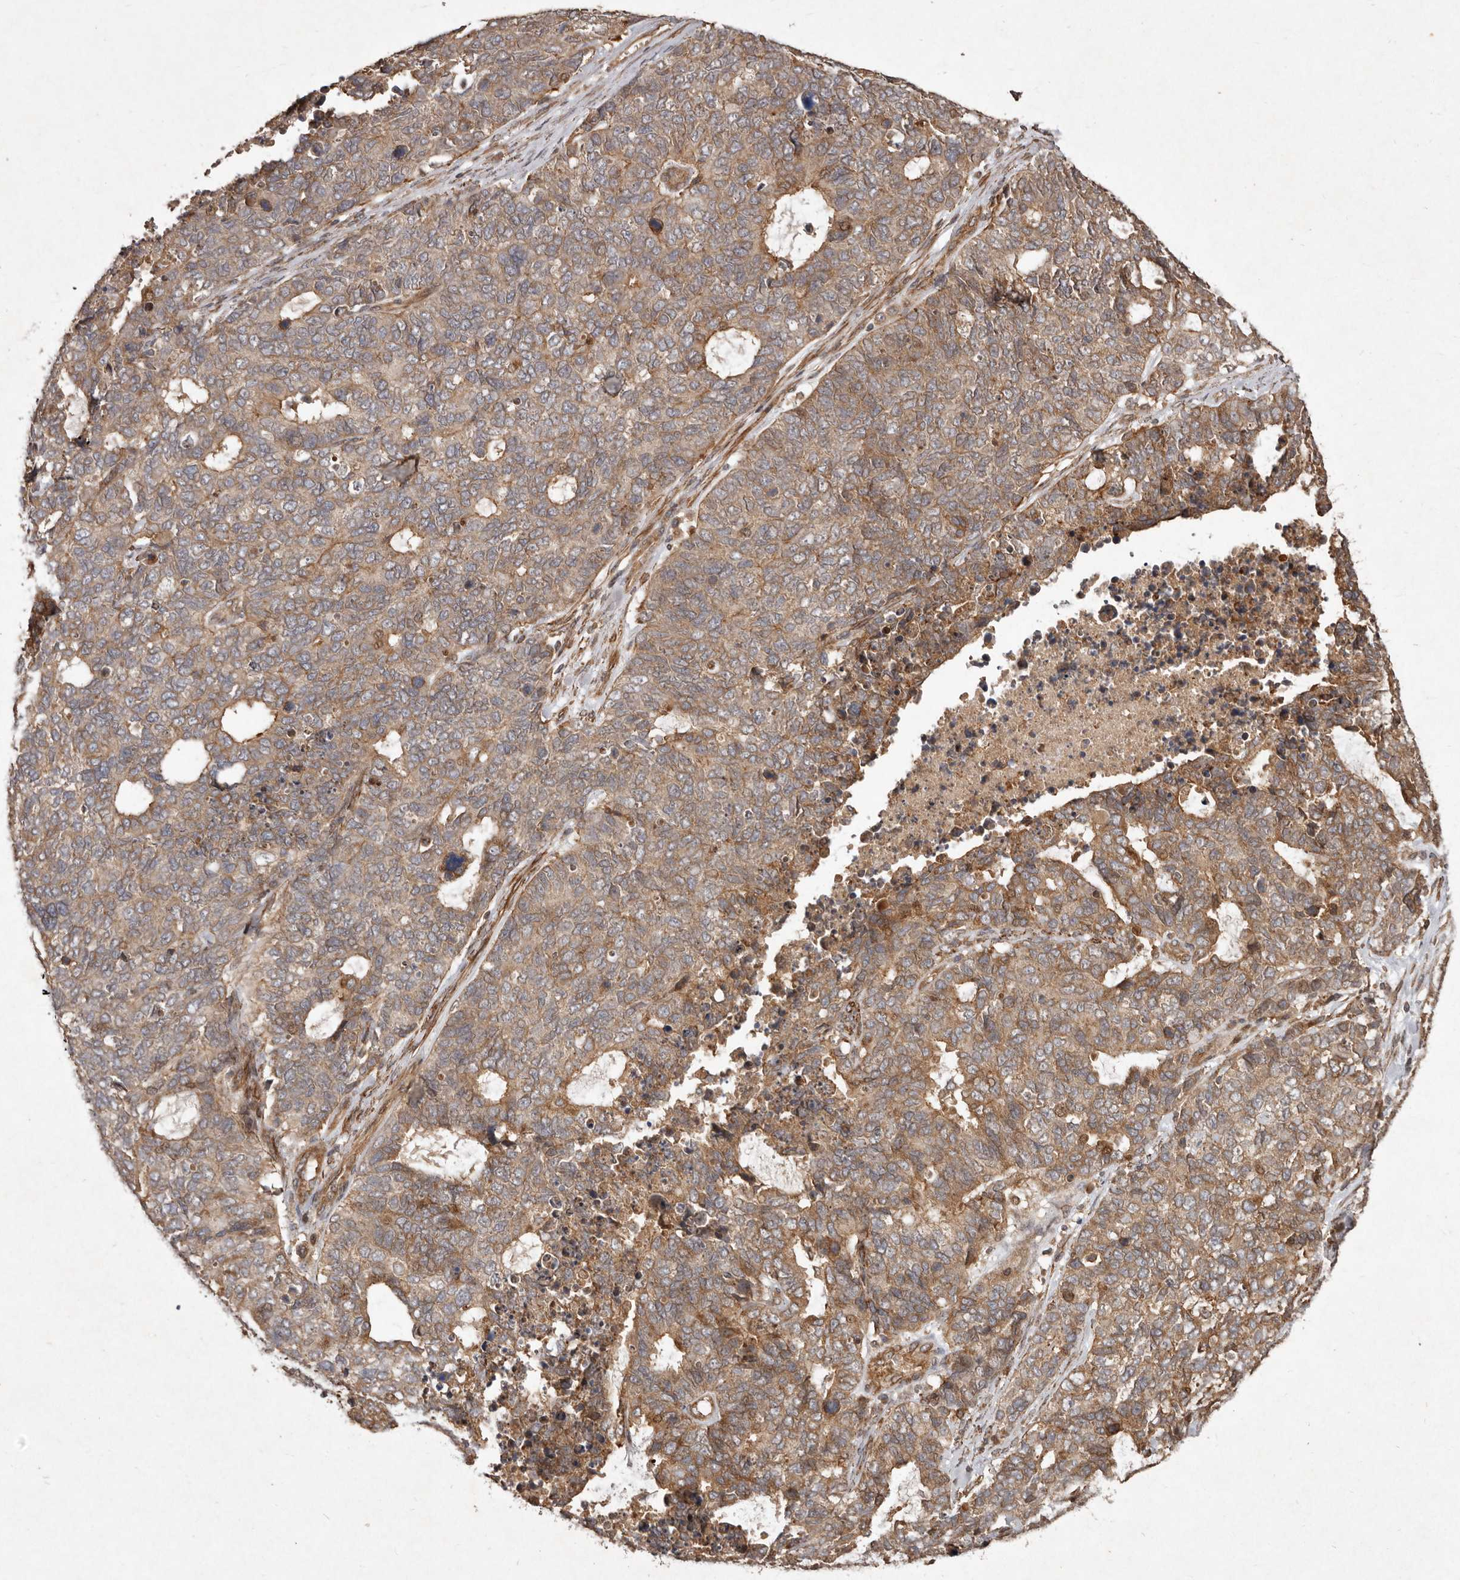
{"staining": {"intensity": "moderate", "quantity": ">75%", "location": "cytoplasmic/membranous"}, "tissue": "cervical cancer", "cell_type": "Tumor cells", "image_type": "cancer", "snomed": [{"axis": "morphology", "description": "Squamous cell carcinoma, NOS"}, {"axis": "topography", "description": "Cervix"}], "caption": "A micrograph of squamous cell carcinoma (cervical) stained for a protein reveals moderate cytoplasmic/membranous brown staining in tumor cells.", "gene": "SEMA3A", "patient": {"sex": "female", "age": 63}}